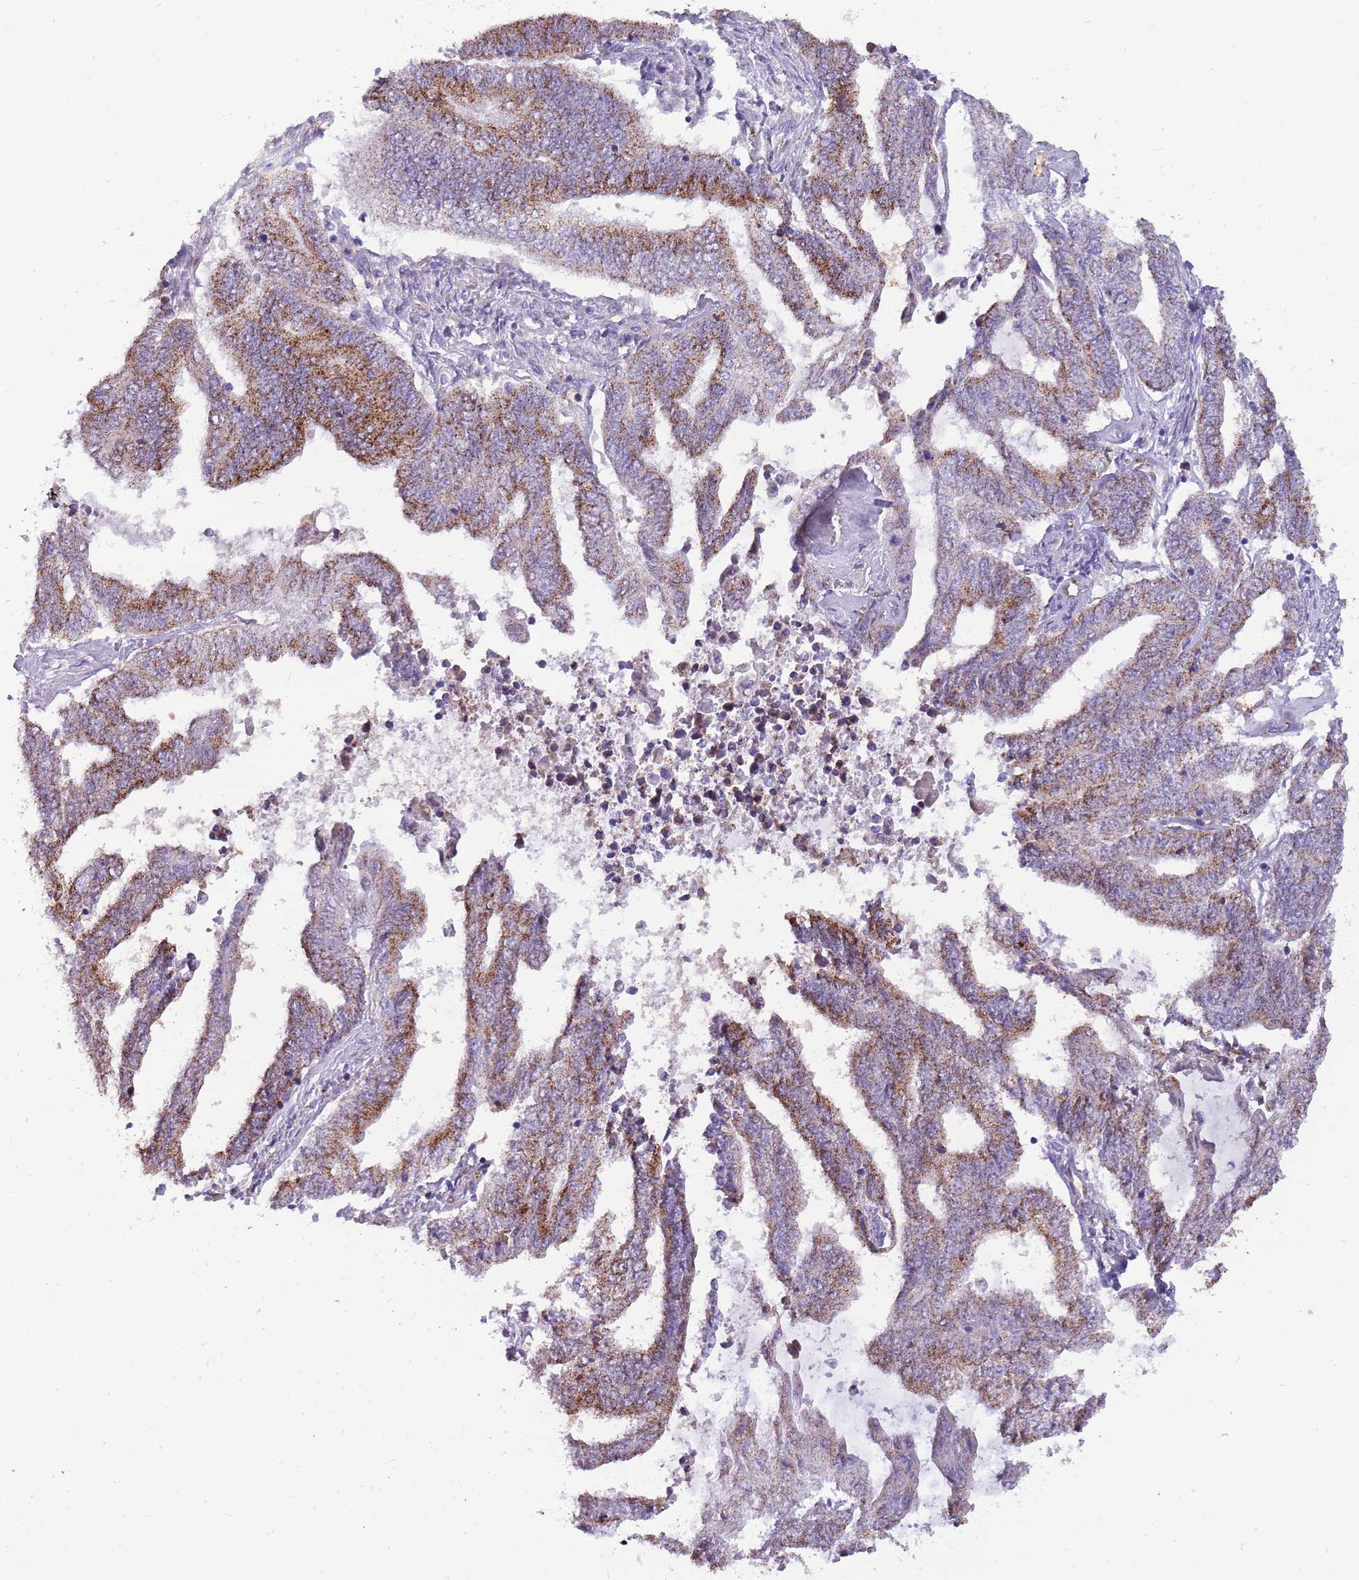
{"staining": {"intensity": "strong", "quantity": ">75%", "location": "cytoplasmic/membranous"}, "tissue": "endometrial cancer", "cell_type": "Tumor cells", "image_type": "cancer", "snomed": [{"axis": "morphology", "description": "Adenocarcinoma, NOS"}, {"axis": "topography", "description": "Uterus"}, {"axis": "topography", "description": "Endometrium"}], "caption": "Endometrial adenocarcinoma stained for a protein (brown) reveals strong cytoplasmic/membranous positive staining in approximately >75% of tumor cells.", "gene": "PCNX1", "patient": {"sex": "female", "age": 70}}